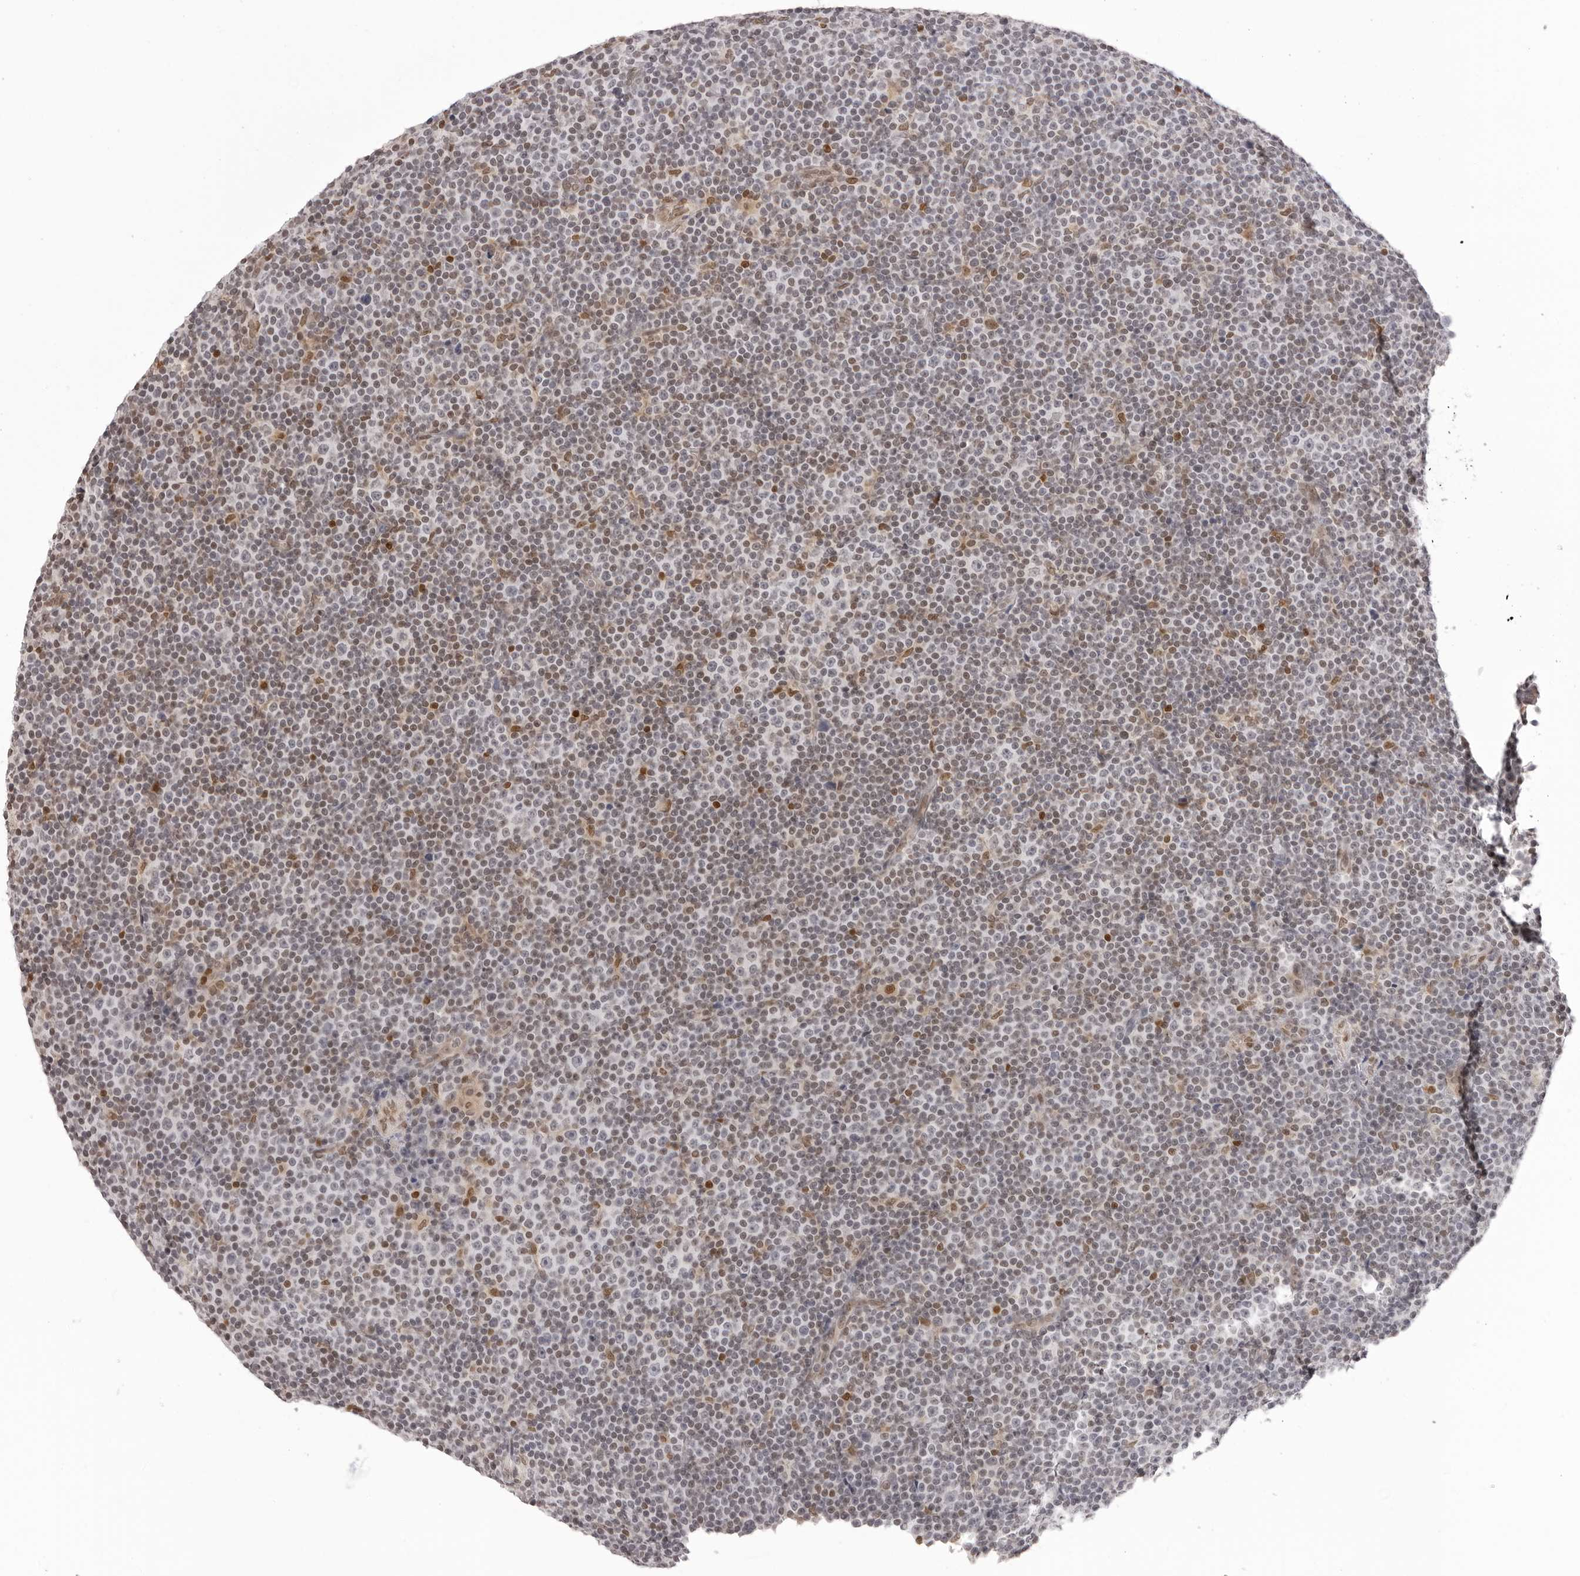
{"staining": {"intensity": "negative", "quantity": "none", "location": "none"}, "tissue": "lymphoma", "cell_type": "Tumor cells", "image_type": "cancer", "snomed": [{"axis": "morphology", "description": "Malignant lymphoma, non-Hodgkin's type, Low grade"}, {"axis": "topography", "description": "Lymph node"}], "caption": "This micrograph is of lymphoma stained with immunohistochemistry (IHC) to label a protein in brown with the nuclei are counter-stained blue. There is no staining in tumor cells.", "gene": "HSPA4", "patient": {"sex": "female", "age": 67}}